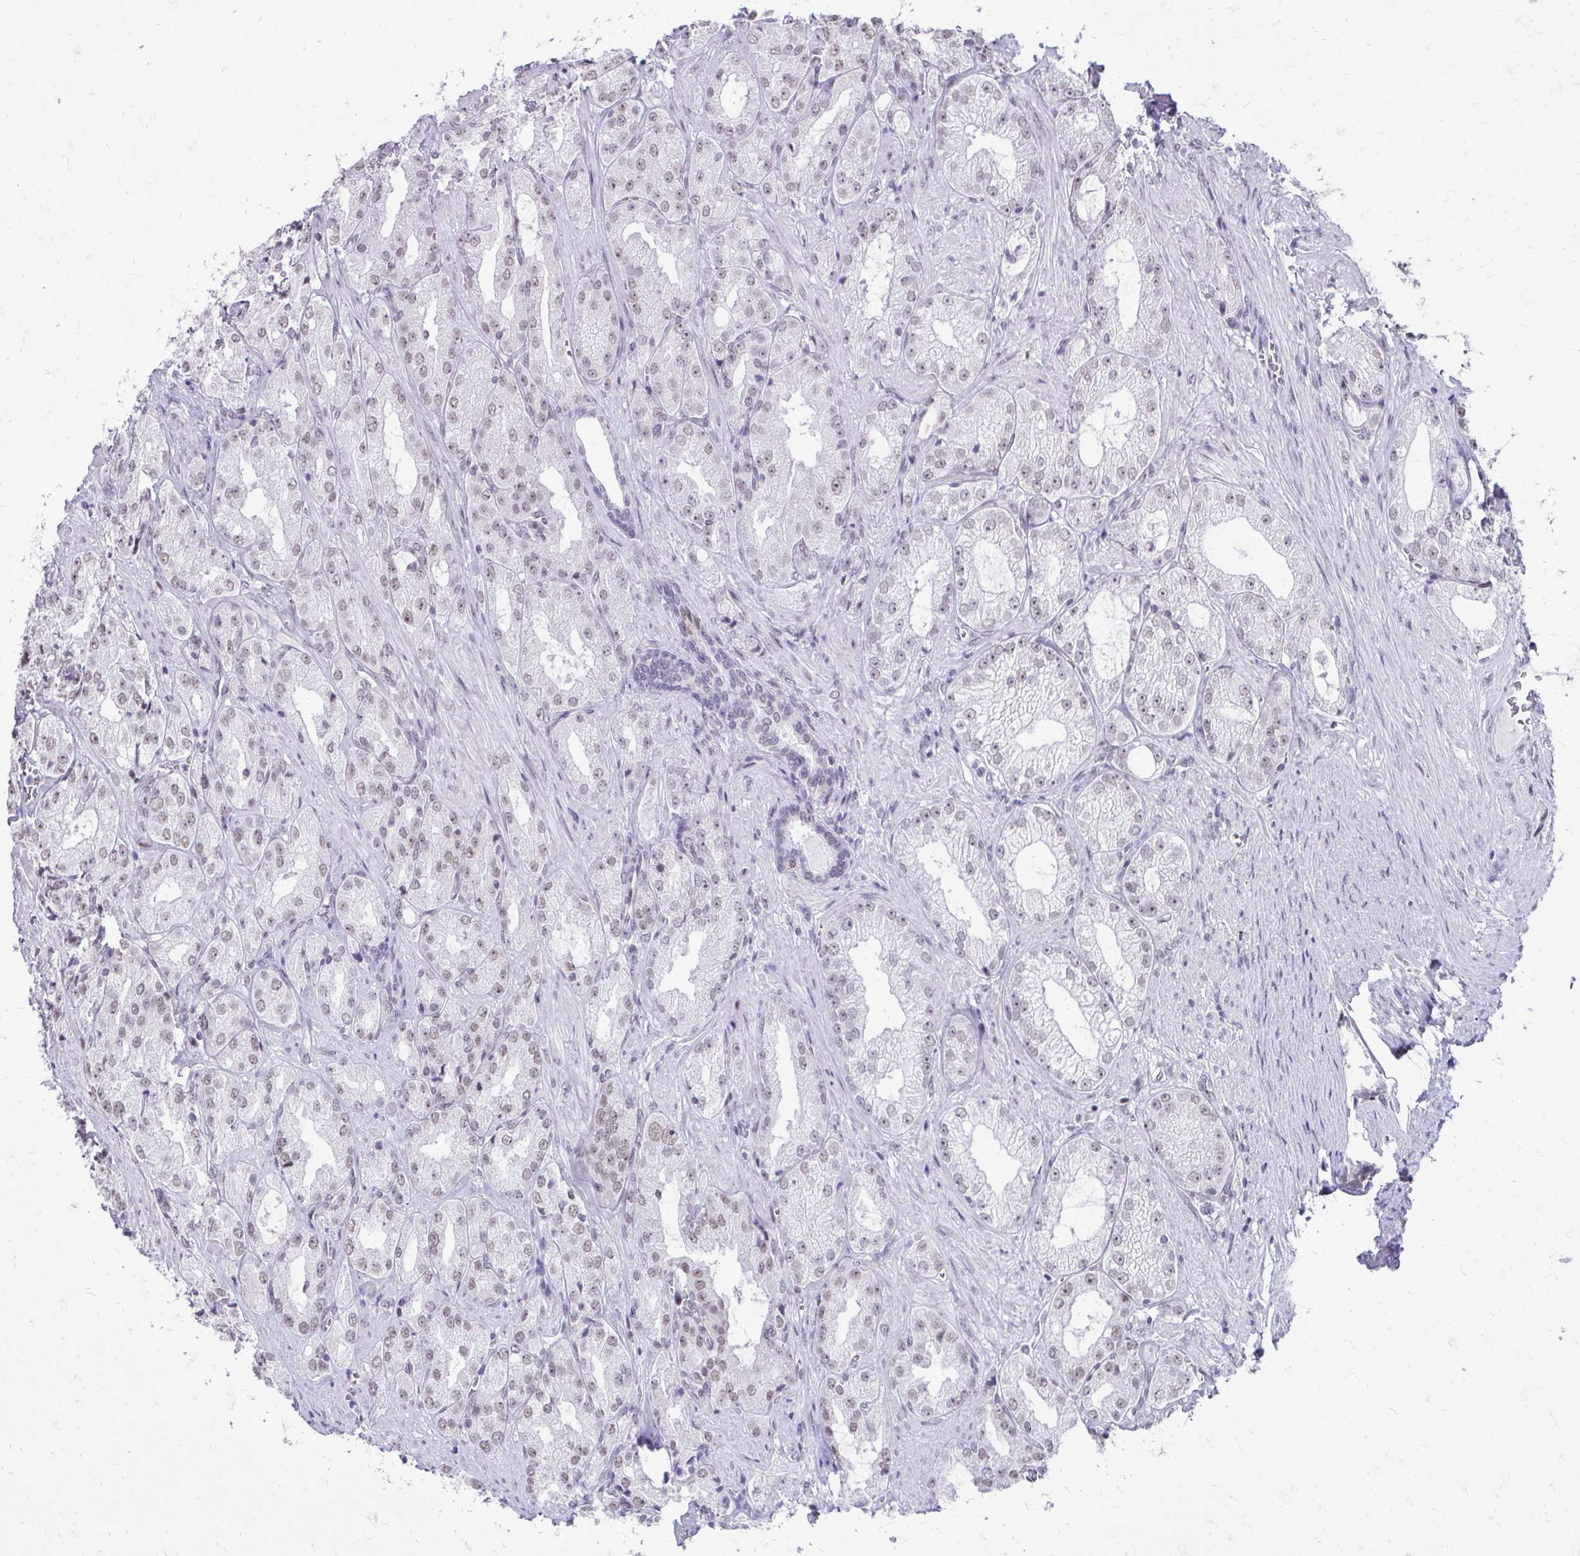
{"staining": {"intensity": "weak", "quantity": "25%-75%", "location": "nuclear"}, "tissue": "prostate cancer", "cell_type": "Tumor cells", "image_type": "cancer", "snomed": [{"axis": "morphology", "description": "Adenocarcinoma, High grade"}, {"axis": "topography", "description": "Prostate"}], "caption": "High-grade adenocarcinoma (prostate) was stained to show a protein in brown. There is low levels of weak nuclear positivity in about 25%-75% of tumor cells. The protein is stained brown, and the nuclei are stained in blue (DAB IHC with brightfield microscopy, high magnification).", "gene": "SS18", "patient": {"sex": "male", "age": 68}}